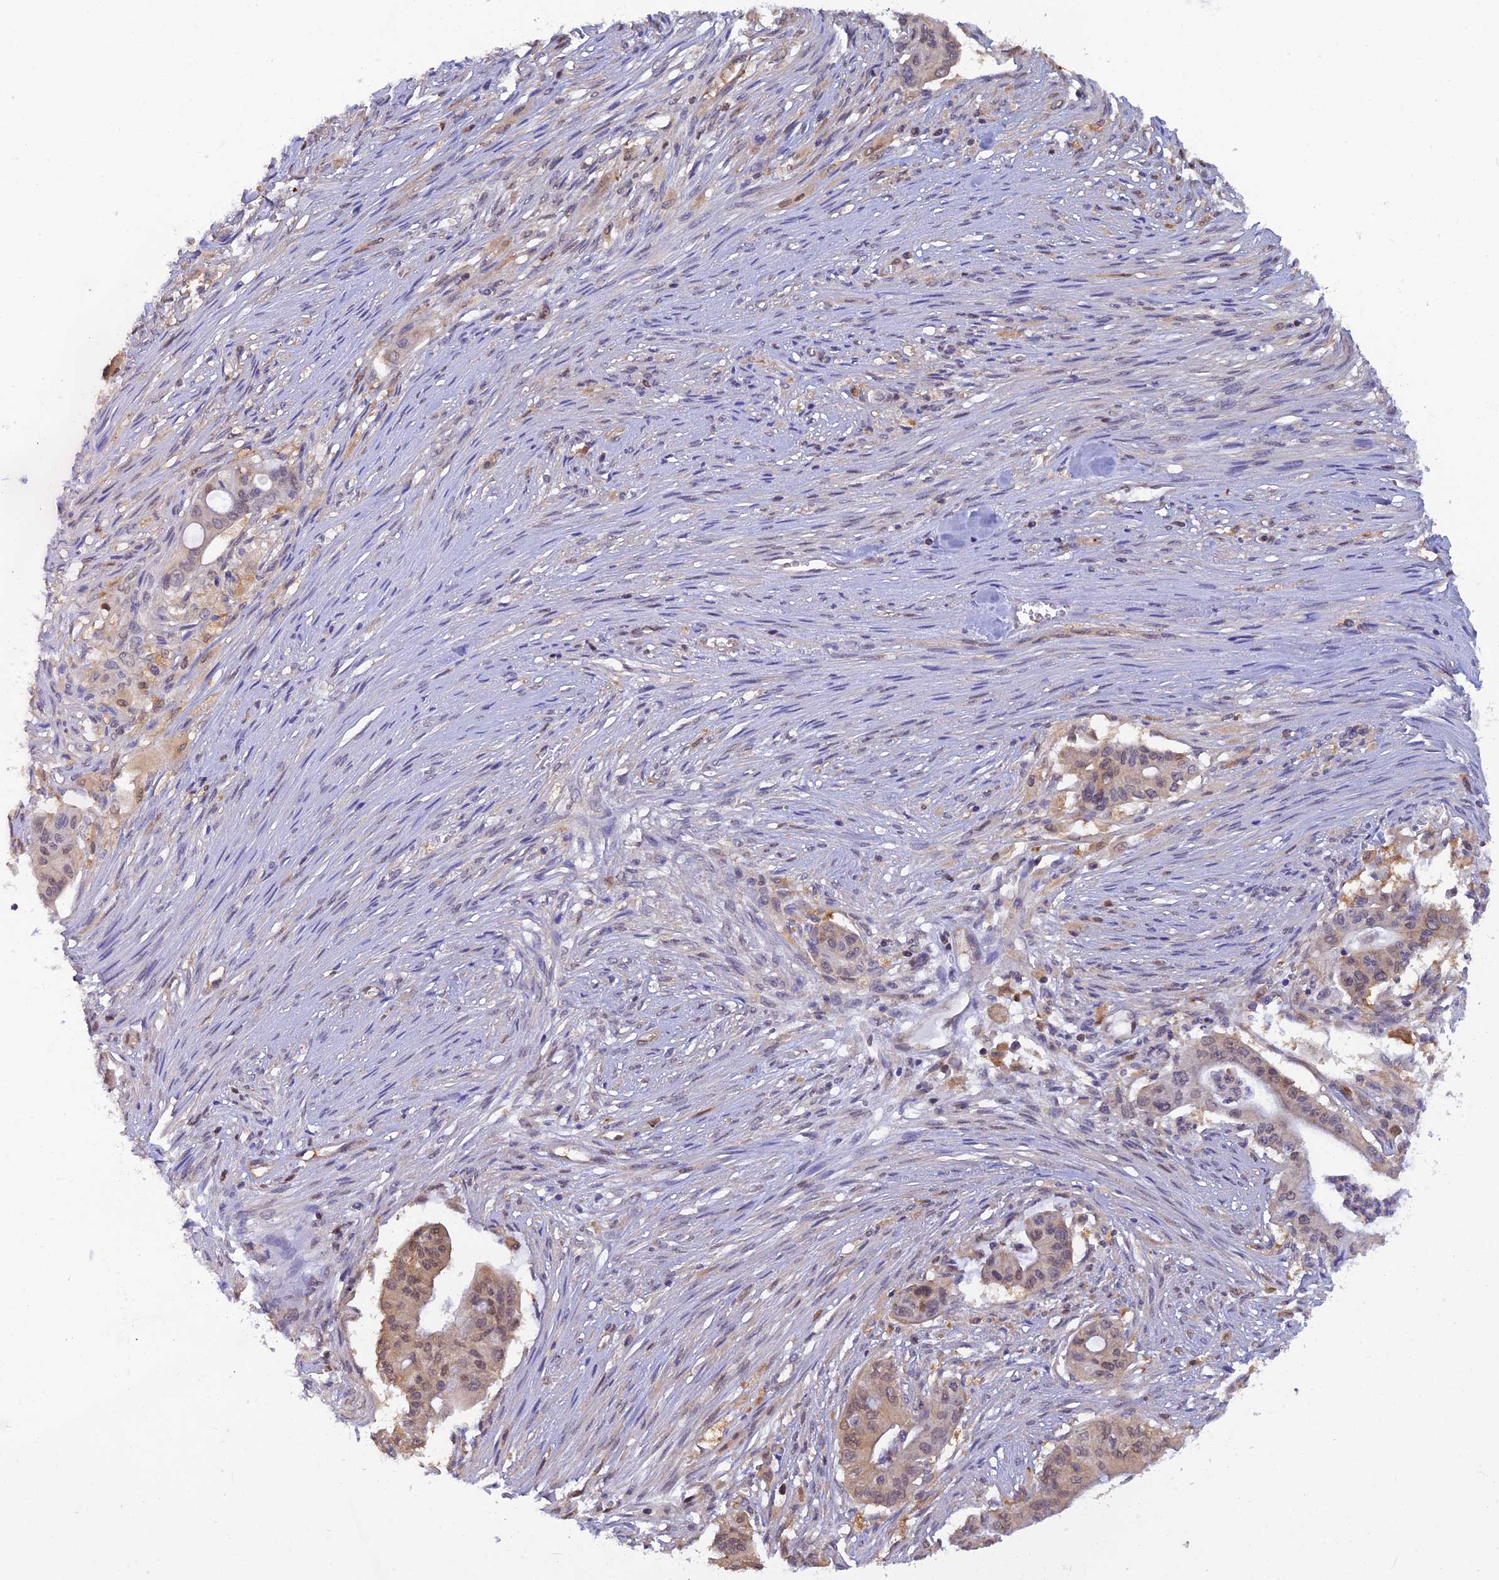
{"staining": {"intensity": "weak", "quantity": "25%-75%", "location": "nuclear"}, "tissue": "pancreatic cancer", "cell_type": "Tumor cells", "image_type": "cancer", "snomed": [{"axis": "morphology", "description": "Adenocarcinoma, NOS"}, {"axis": "topography", "description": "Pancreas"}], "caption": "Human pancreatic adenocarcinoma stained for a protein (brown) displays weak nuclear positive staining in approximately 25%-75% of tumor cells.", "gene": "HINT1", "patient": {"sex": "male", "age": 46}}